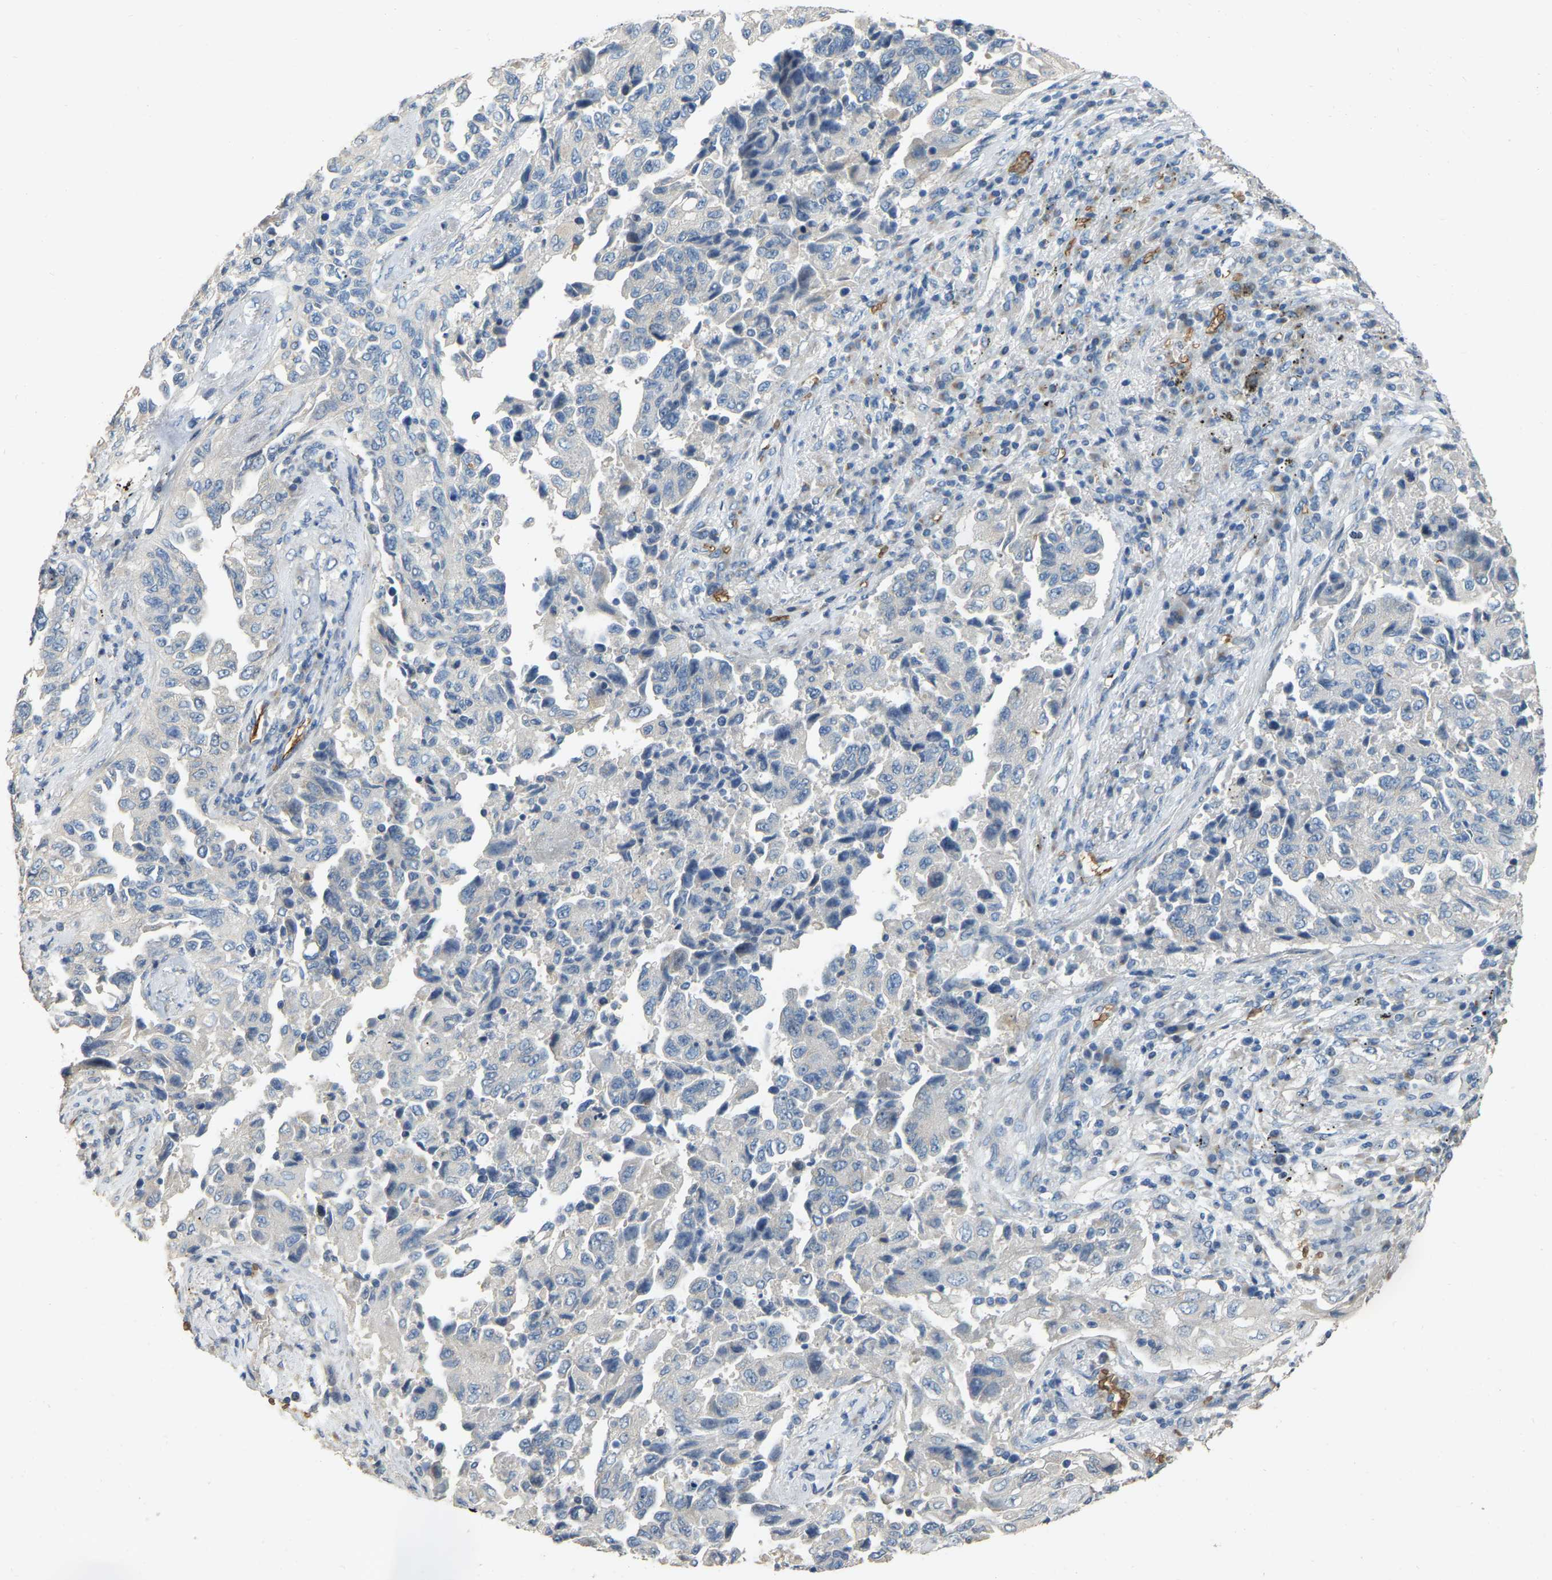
{"staining": {"intensity": "negative", "quantity": "none", "location": "none"}, "tissue": "lung cancer", "cell_type": "Tumor cells", "image_type": "cancer", "snomed": [{"axis": "morphology", "description": "Adenocarcinoma, NOS"}, {"axis": "topography", "description": "Lung"}], "caption": "Tumor cells are negative for brown protein staining in lung cancer (adenocarcinoma). The staining is performed using DAB (3,3'-diaminobenzidine) brown chromogen with nuclei counter-stained in using hematoxylin.", "gene": "CFAP298", "patient": {"sex": "female", "age": 51}}